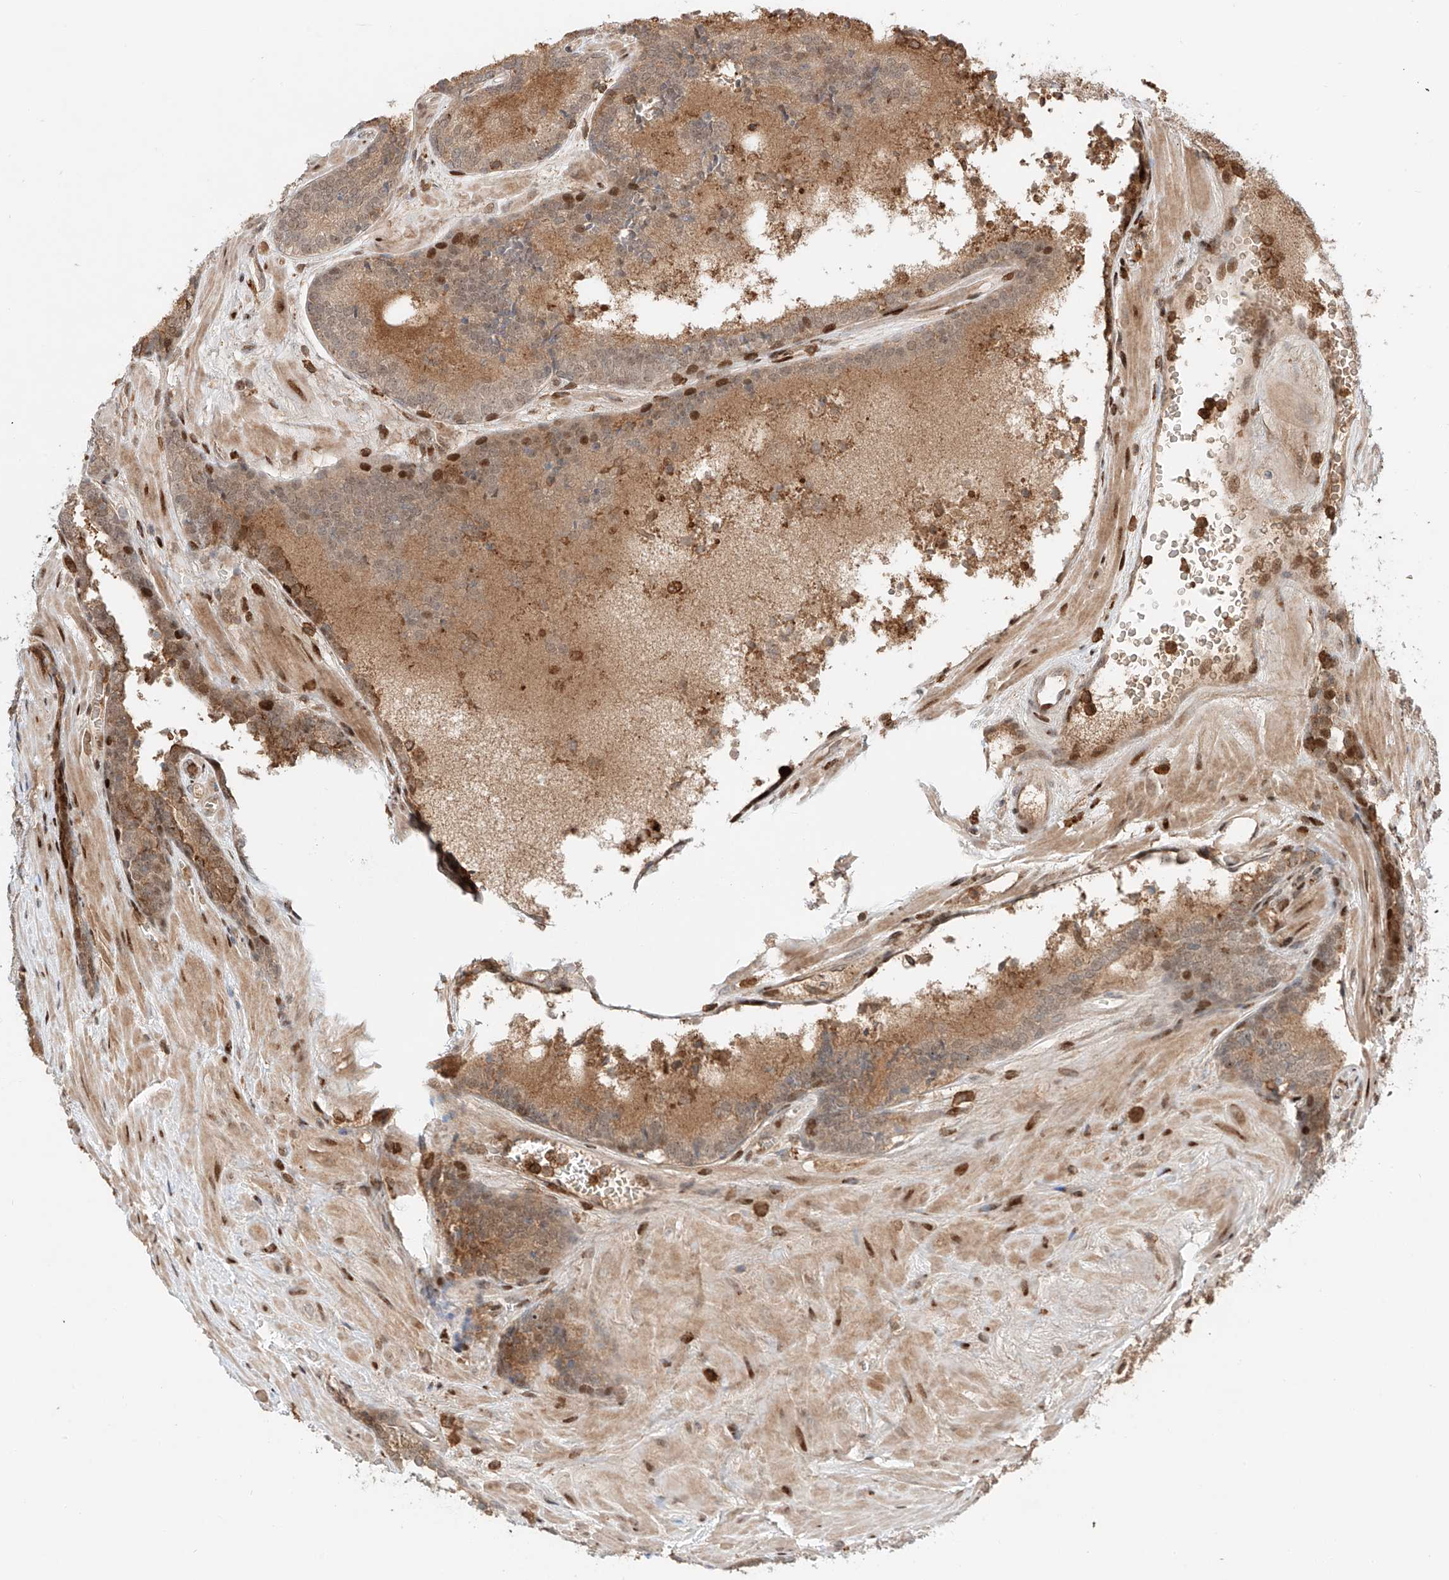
{"staining": {"intensity": "moderate", "quantity": "<25%", "location": "cytoplasmic/membranous,nuclear"}, "tissue": "prostate cancer", "cell_type": "Tumor cells", "image_type": "cancer", "snomed": [{"axis": "morphology", "description": "Adenocarcinoma, Low grade"}, {"axis": "topography", "description": "Prostate"}], "caption": "The histopathology image exhibits a brown stain indicating the presence of a protein in the cytoplasmic/membranous and nuclear of tumor cells in prostate cancer (low-grade adenocarcinoma).", "gene": "CEP162", "patient": {"sex": "male", "age": 67}}